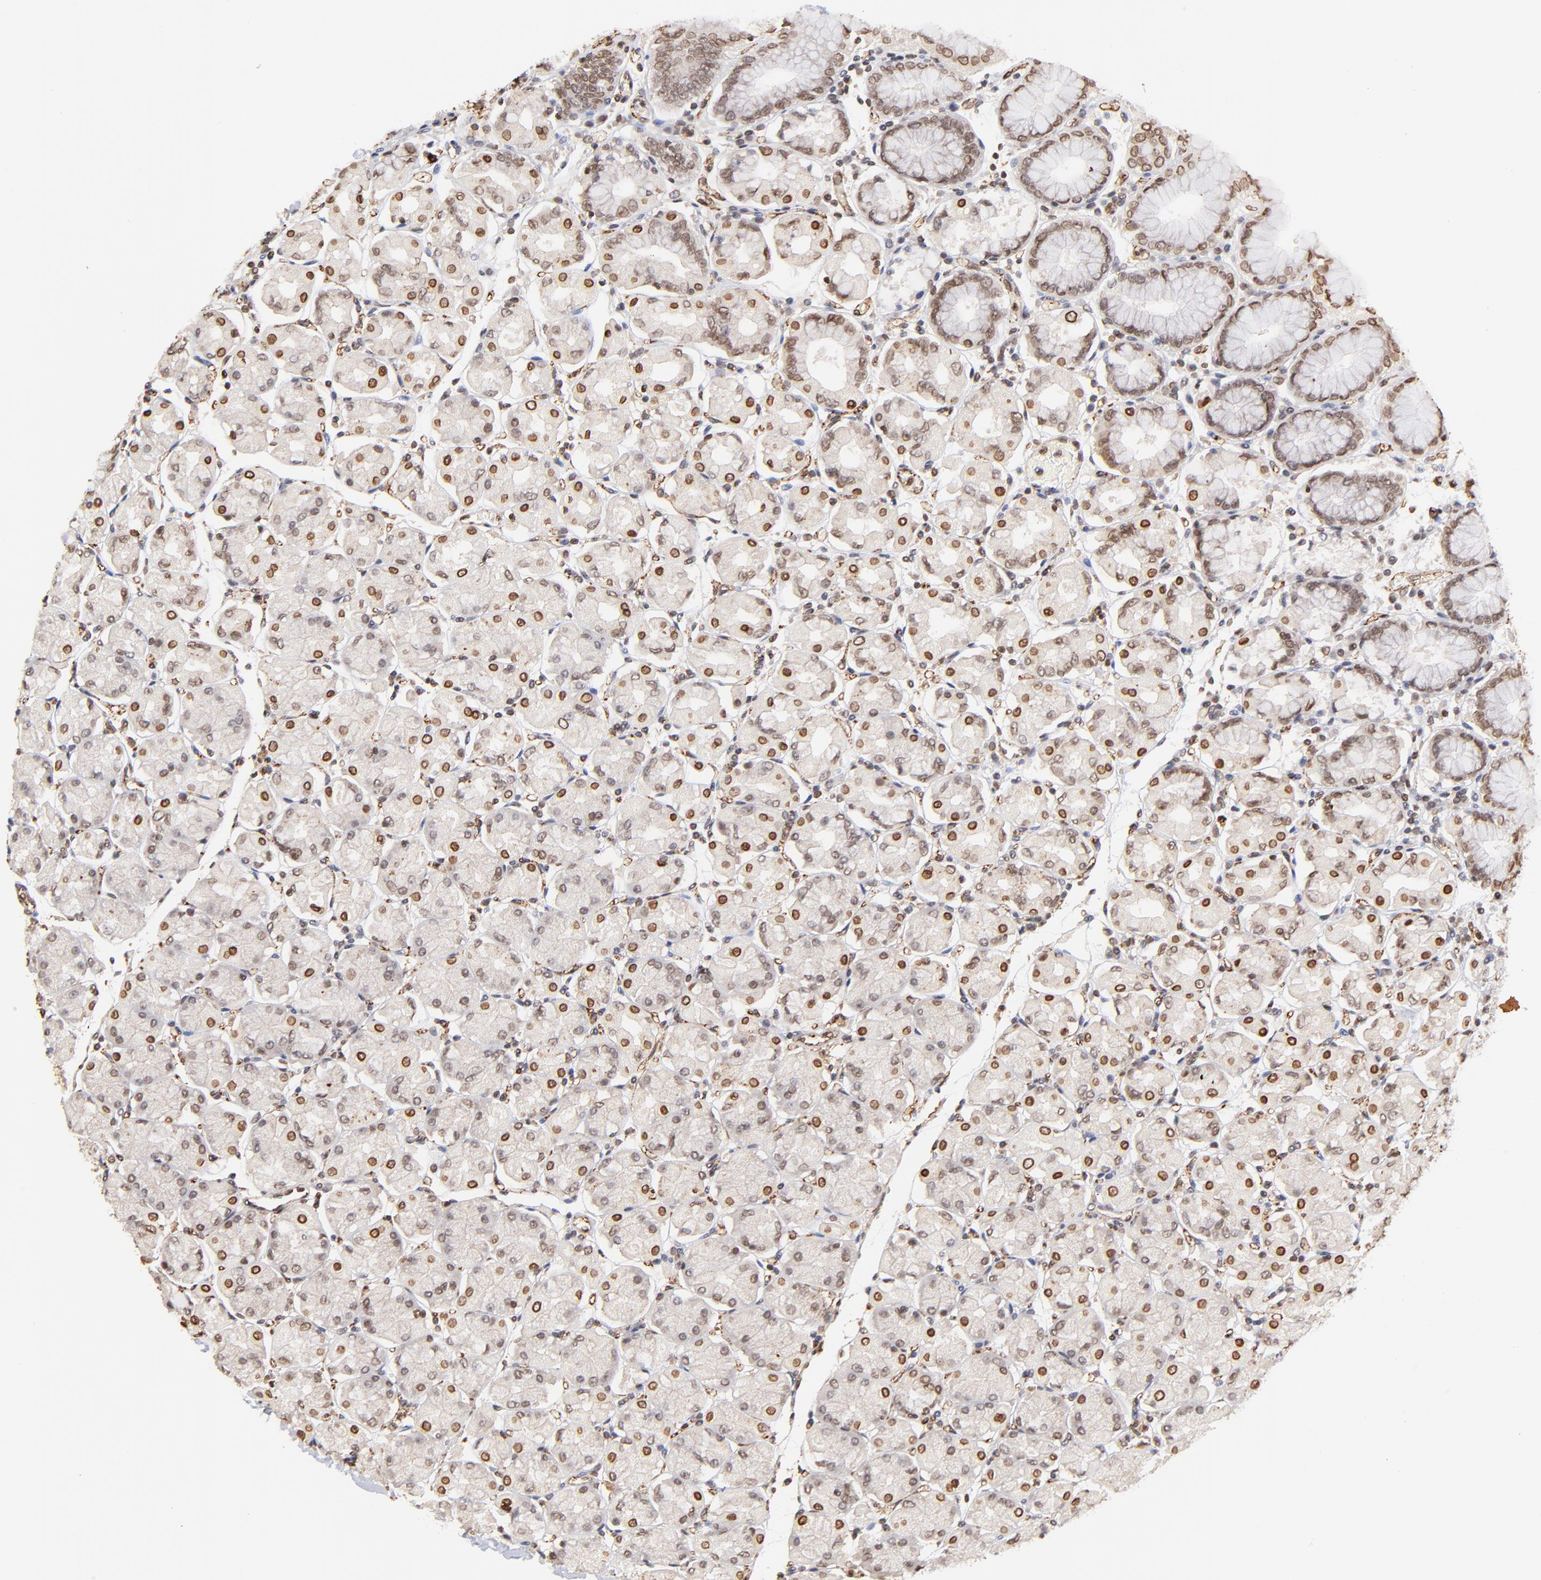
{"staining": {"intensity": "weak", "quantity": ">75%", "location": "cytoplasmic/membranous,nuclear"}, "tissue": "stomach", "cell_type": "Glandular cells", "image_type": "normal", "snomed": [{"axis": "morphology", "description": "Normal tissue, NOS"}, {"axis": "topography", "description": "Stomach, upper"}, {"axis": "topography", "description": "Stomach"}], "caption": "Immunohistochemical staining of unremarkable human stomach reveals weak cytoplasmic/membranous,nuclear protein staining in approximately >75% of glandular cells.", "gene": "ZFP92", "patient": {"sex": "male", "age": 76}}